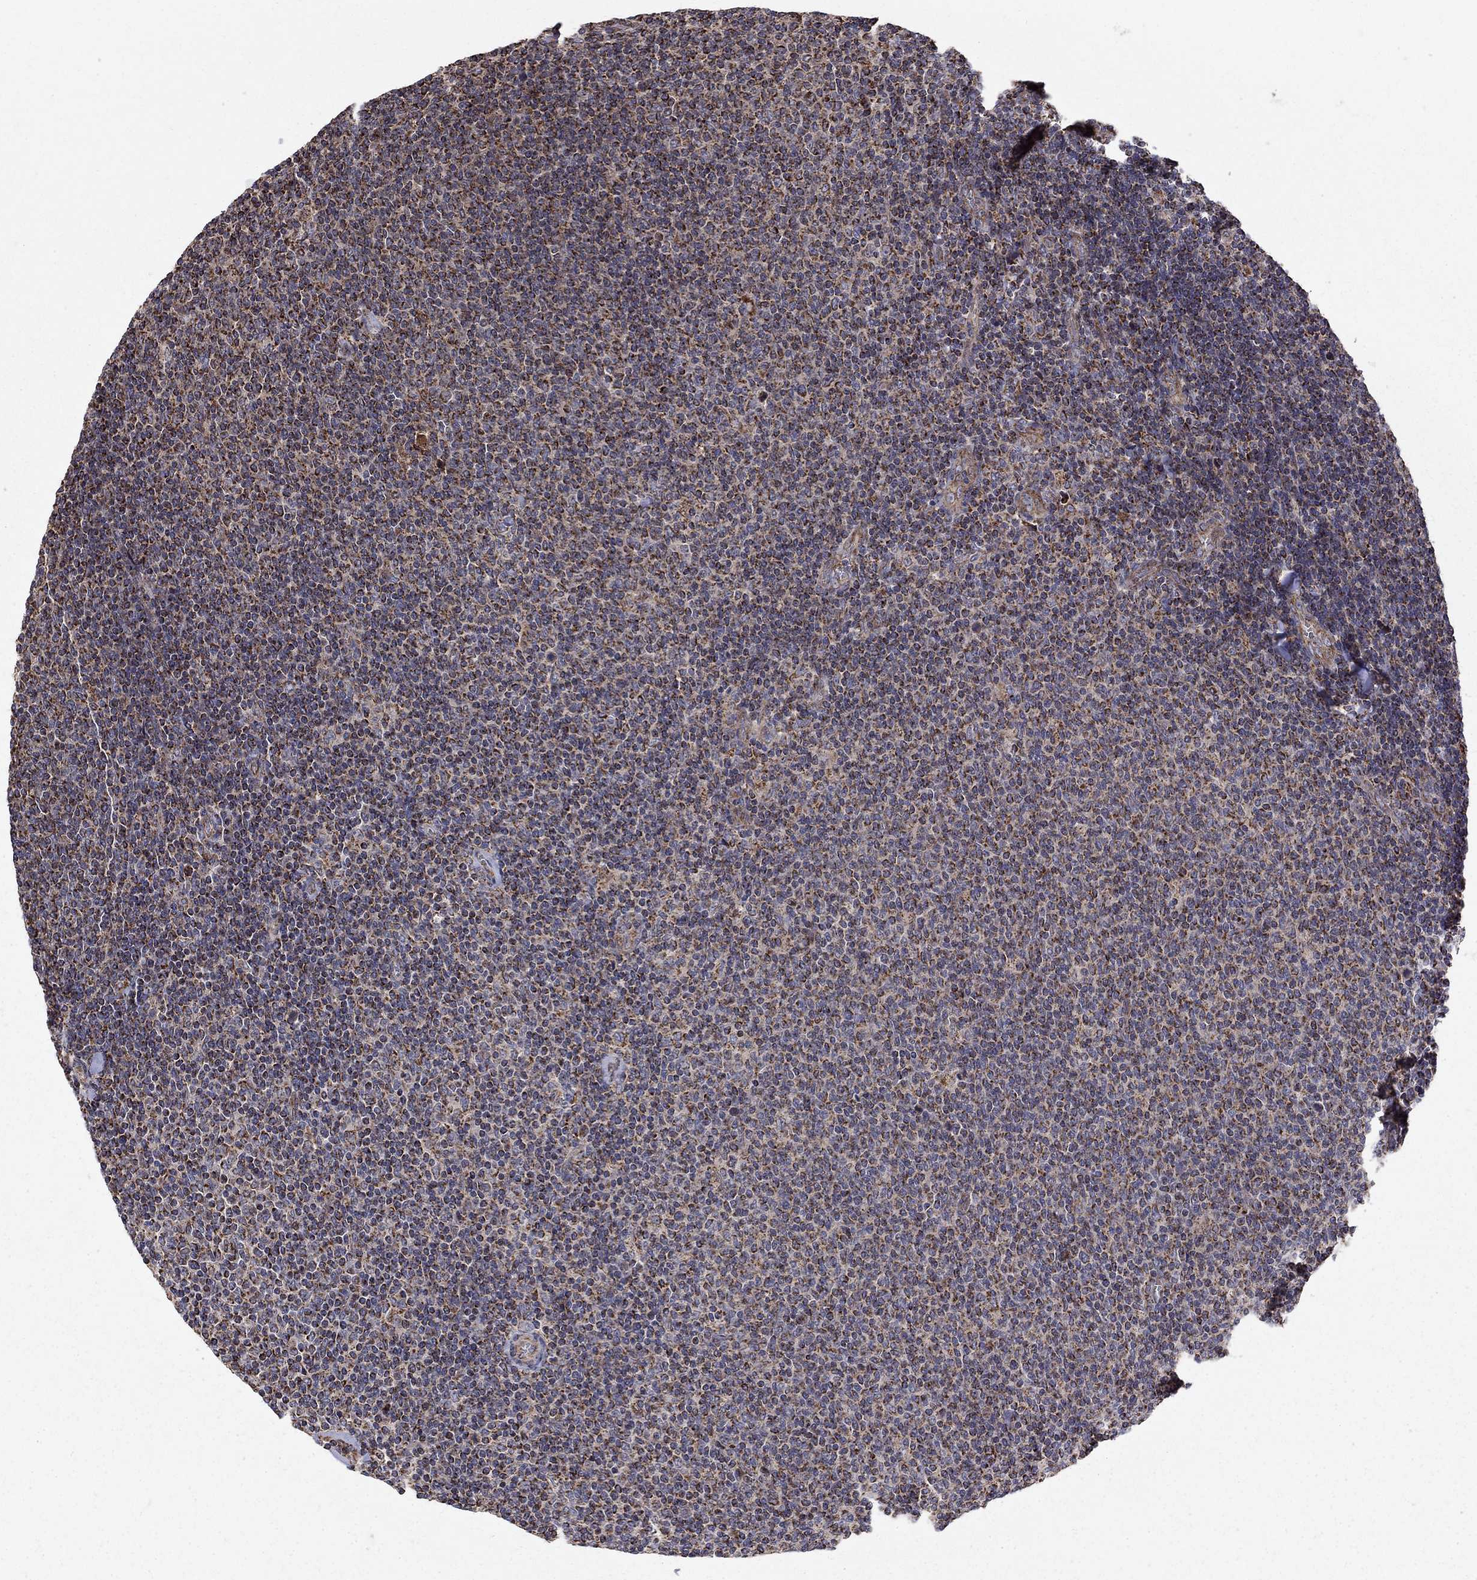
{"staining": {"intensity": "moderate", "quantity": "25%-75%", "location": "cytoplasmic/membranous"}, "tissue": "lymphoma", "cell_type": "Tumor cells", "image_type": "cancer", "snomed": [{"axis": "morphology", "description": "Malignant lymphoma, non-Hodgkin's type, Low grade"}, {"axis": "topography", "description": "Lymph node"}], "caption": "Lymphoma tissue demonstrates moderate cytoplasmic/membranous expression in about 25%-75% of tumor cells", "gene": "NDUFS8", "patient": {"sex": "male", "age": 52}}